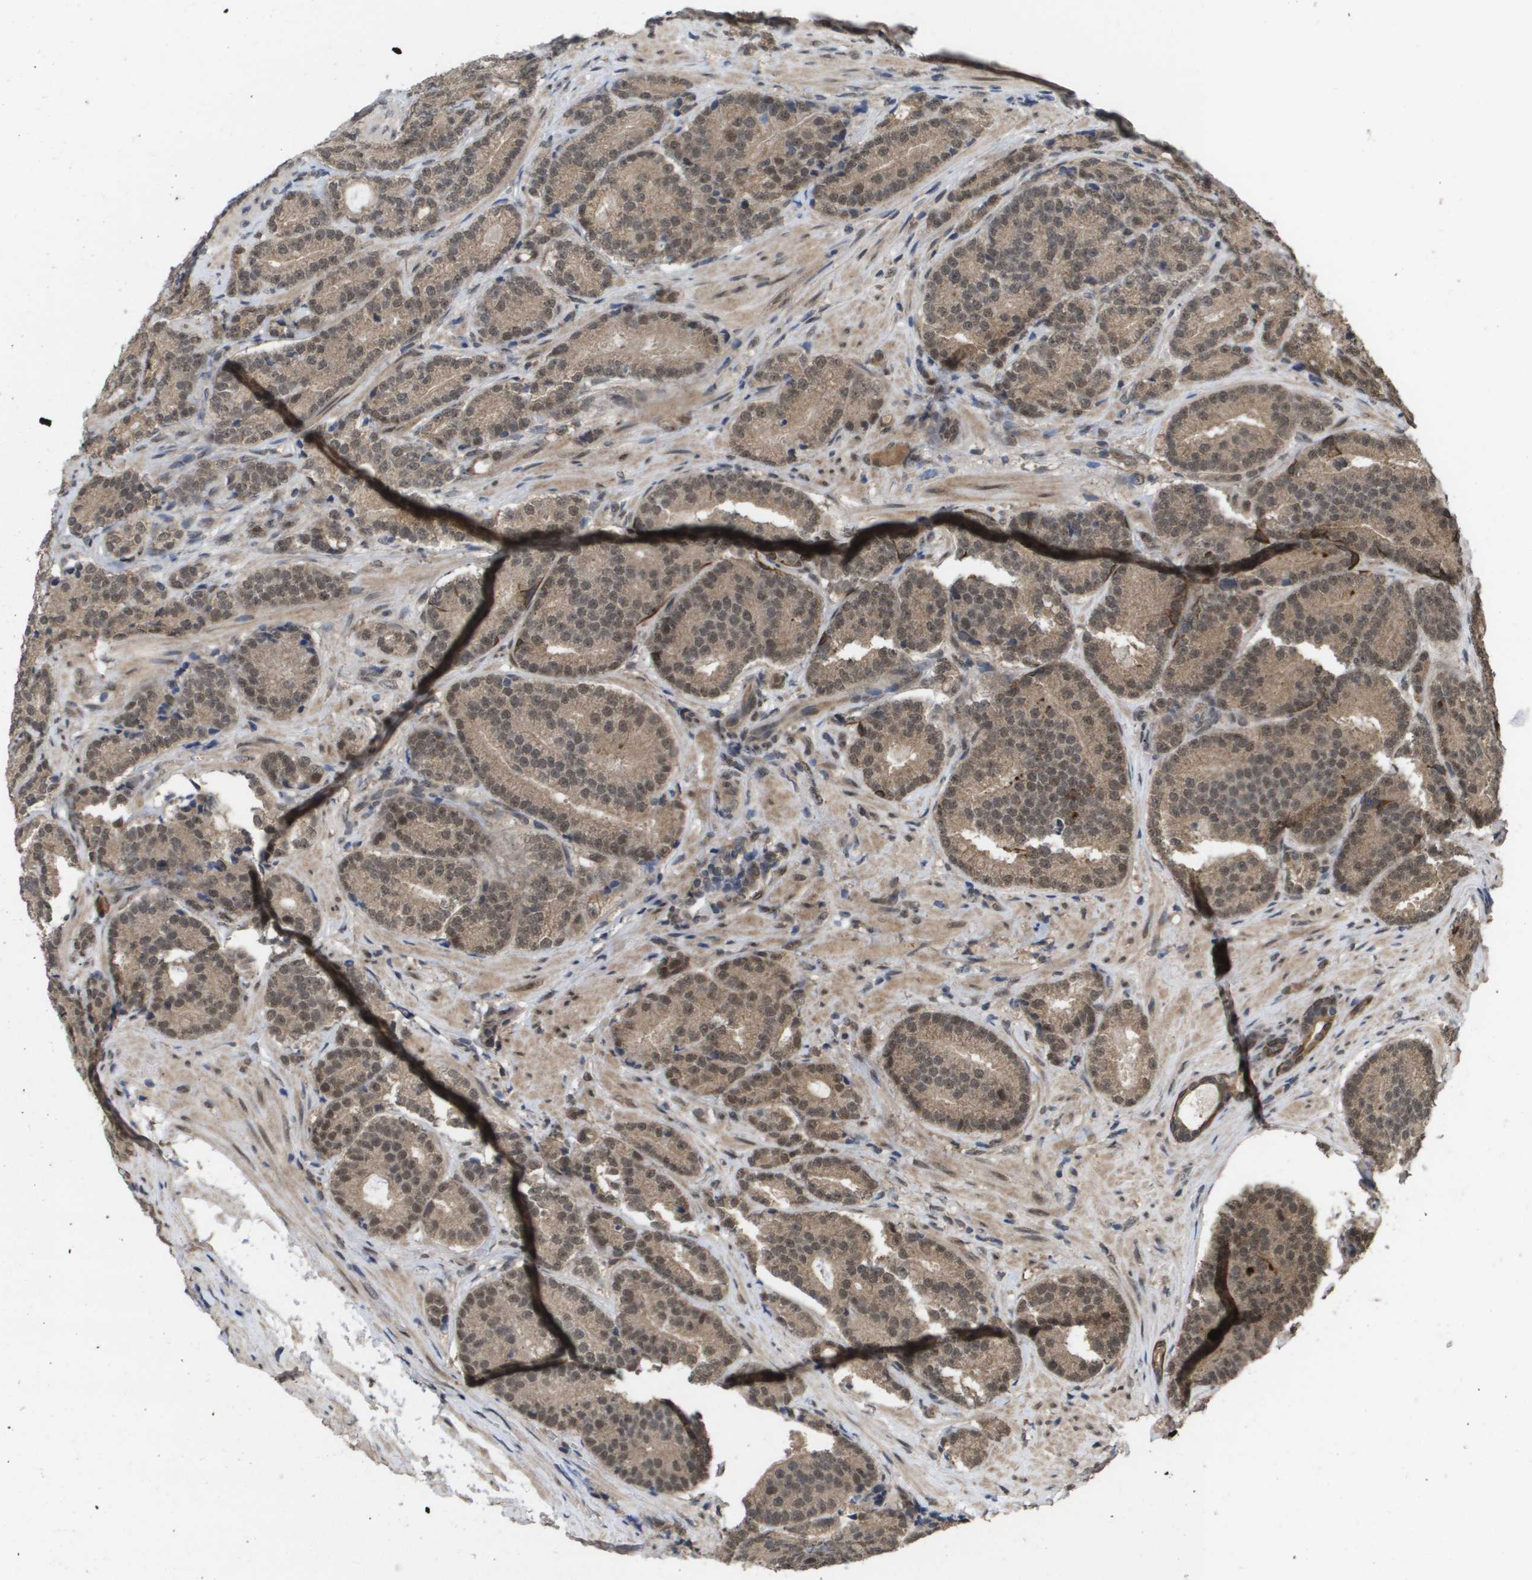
{"staining": {"intensity": "moderate", "quantity": ">75%", "location": "cytoplasmic/membranous,nuclear"}, "tissue": "prostate cancer", "cell_type": "Tumor cells", "image_type": "cancer", "snomed": [{"axis": "morphology", "description": "Adenocarcinoma, High grade"}, {"axis": "topography", "description": "Prostate"}], "caption": "Tumor cells display moderate cytoplasmic/membranous and nuclear staining in approximately >75% of cells in prostate cancer (adenocarcinoma (high-grade)).", "gene": "AMBRA1", "patient": {"sex": "male", "age": 61}}